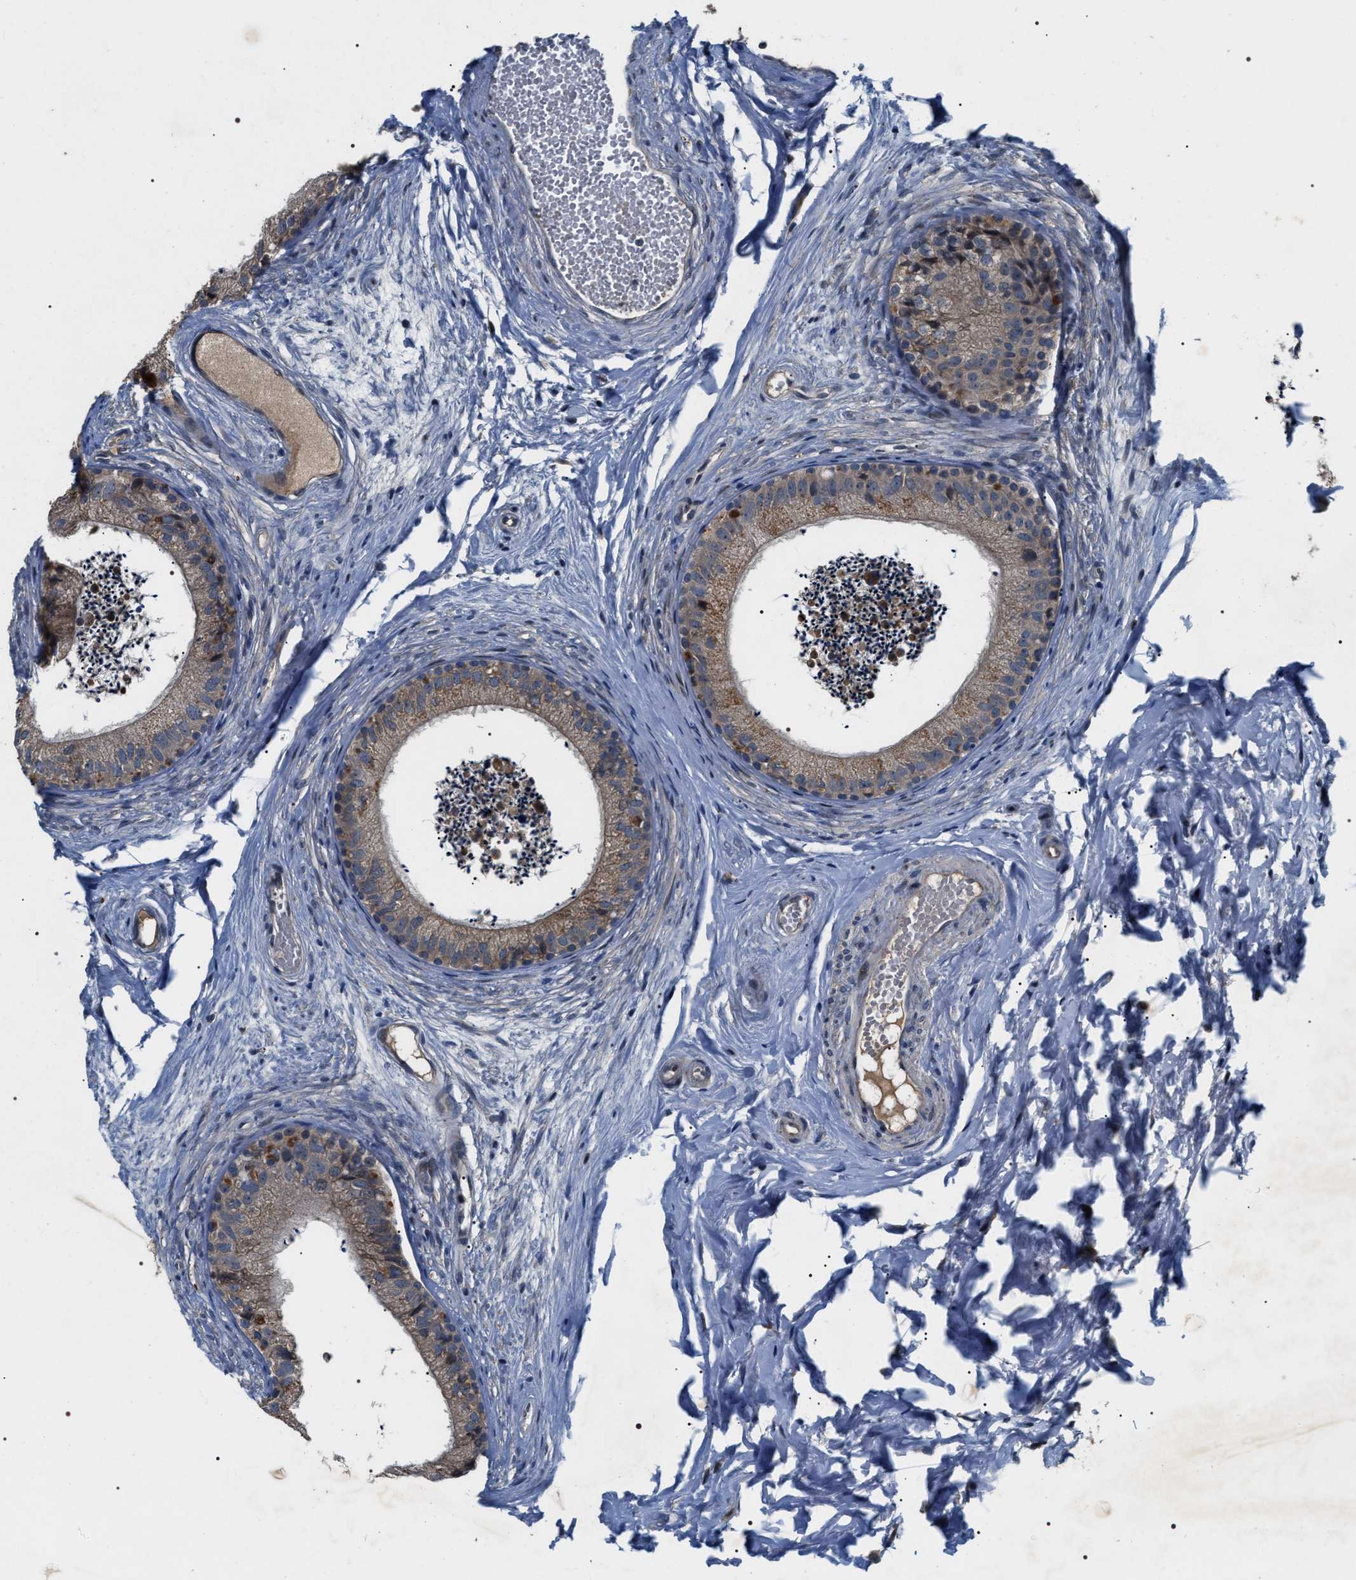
{"staining": {"intensity": "moderate", "quantity": "25%-75%", "location": "cytoplasmic/membranous"}, "tissue": "epididymis", "cell_type": "Glandular cells", "image_type": "normal", "snomed": [{"axis": "morphology", "description": "Normal tissue, NOS"}, {"axis": "topography", "description": "Epididymis"}], "caption": "Immunohistochemical staining of benign epididymis demonstrates medium levels of moderate cytoplasmic/membranous staining in approximately 25%-75% of glandular cells.", "gene": "IFT81", "patient": {"sex": "male", "age": 56}}